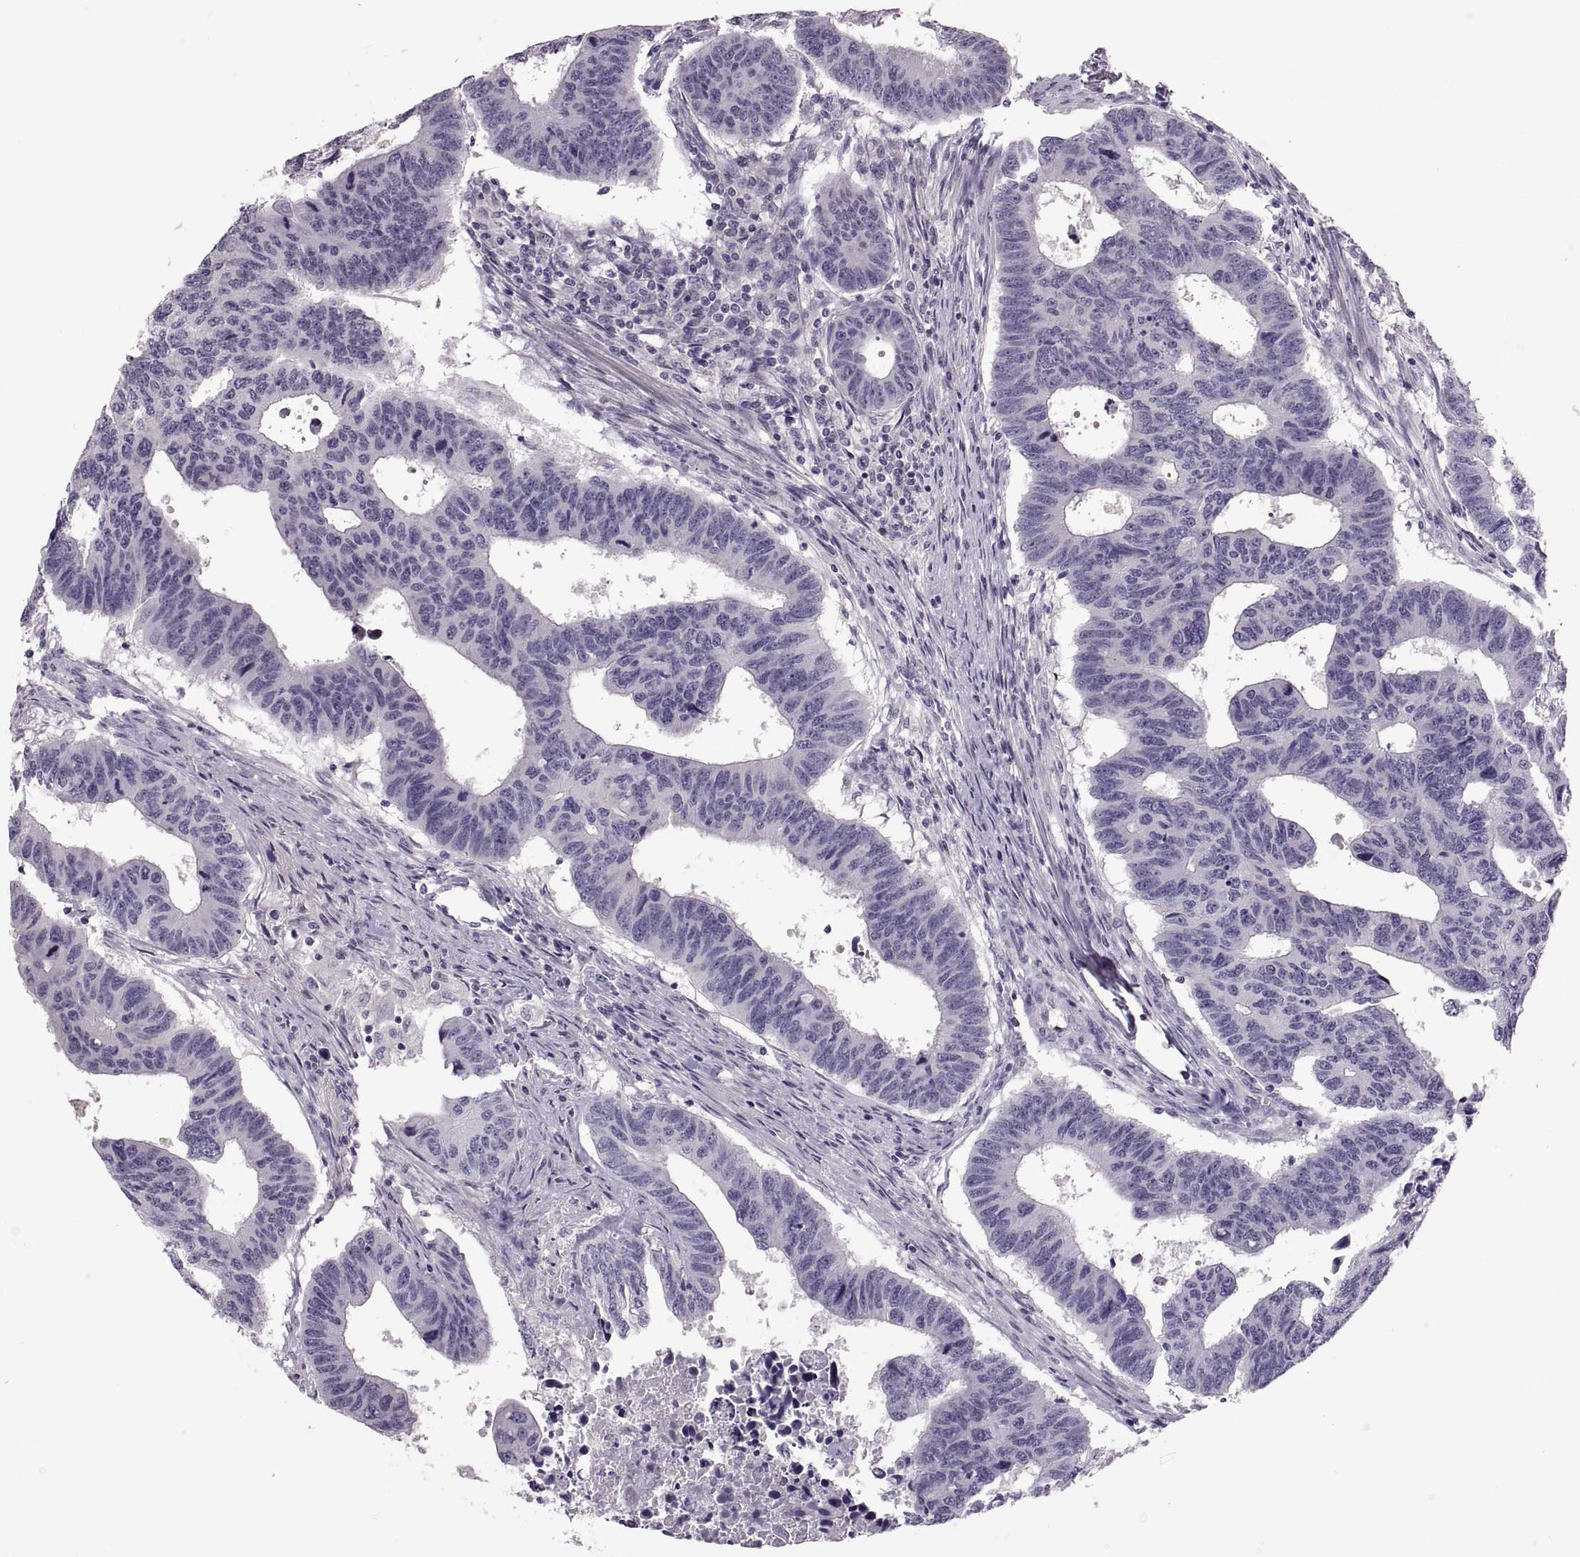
{"staining": {"intensity": "negative", "quantity": "none", "location": "none"}, "tissue": "colorectal cancer", "cell_type": "Tumor cells", "image_type": "cancer", "snomed": [{"axis": "morphology", "description": "Adenocarcinoma, NOS"}, {"axis": "topography", "description": "Rectum"}], "caption": "A histopathology image of colorectal cancer stained for a protein reveals no brown staining in tumor cells.", "gene": "WFDC8", "patient": {"sex": "female", "age": 85}}